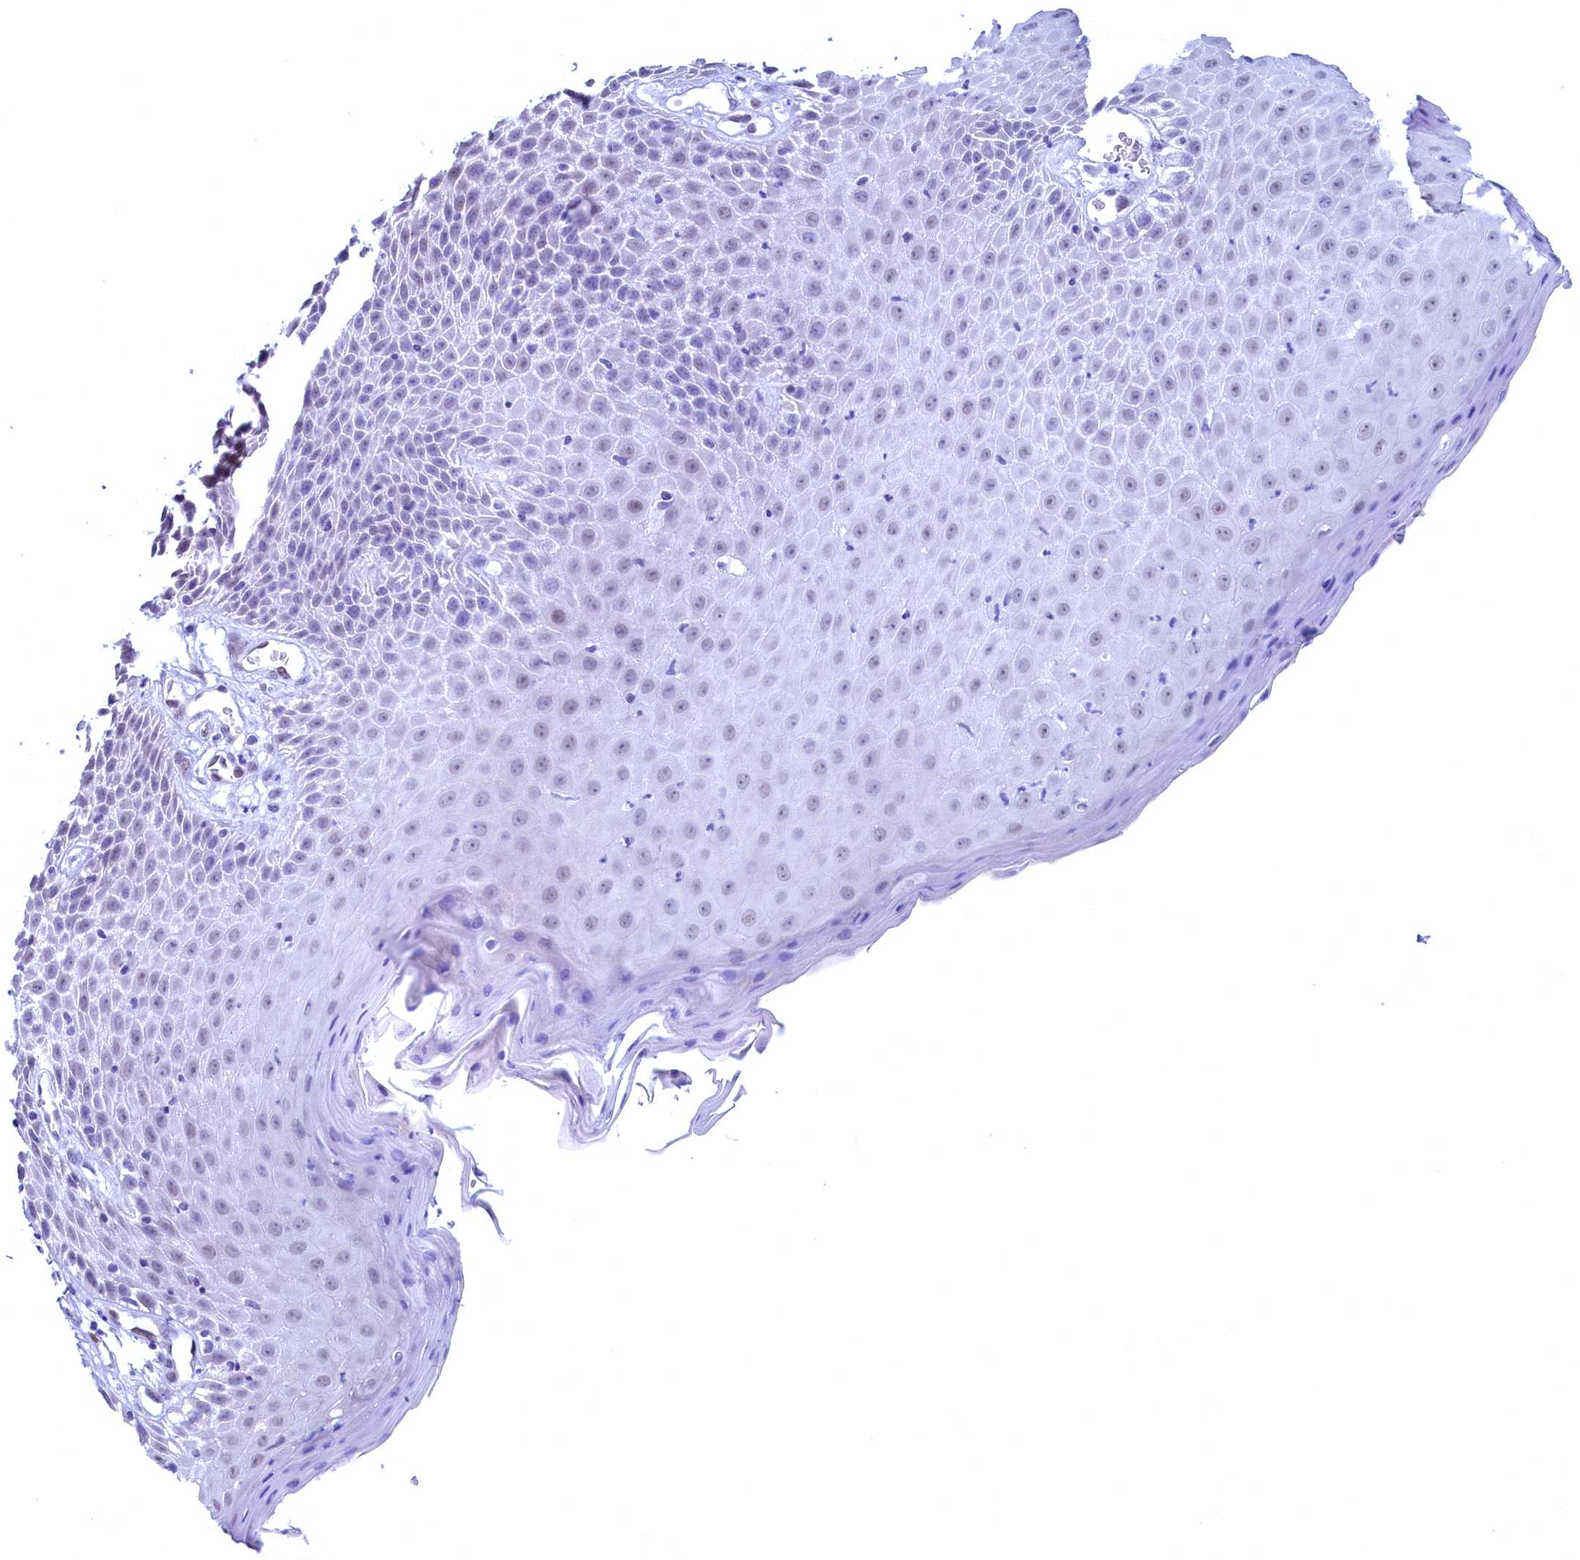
{"staining": {"intensity": "weak", "quantity": "<25%", "location": "nuclear"}, "tissue": "skin", "cell_type": "Epidermal cells", "image_type": "normal", "snomed": [{"axis": "morphology", "description": "Normal tissue, NOS"}, {"axis": "topography", "description": "Vulva"}], "caption": "Epidermal cells show no significant expression in normal skin. The staining is performed using DAB brown chromogen with nuclei counter-stained in using hematoxylin.", "gene": "FLYWCH2", "patient": {"sex": "female", "age": 68}}